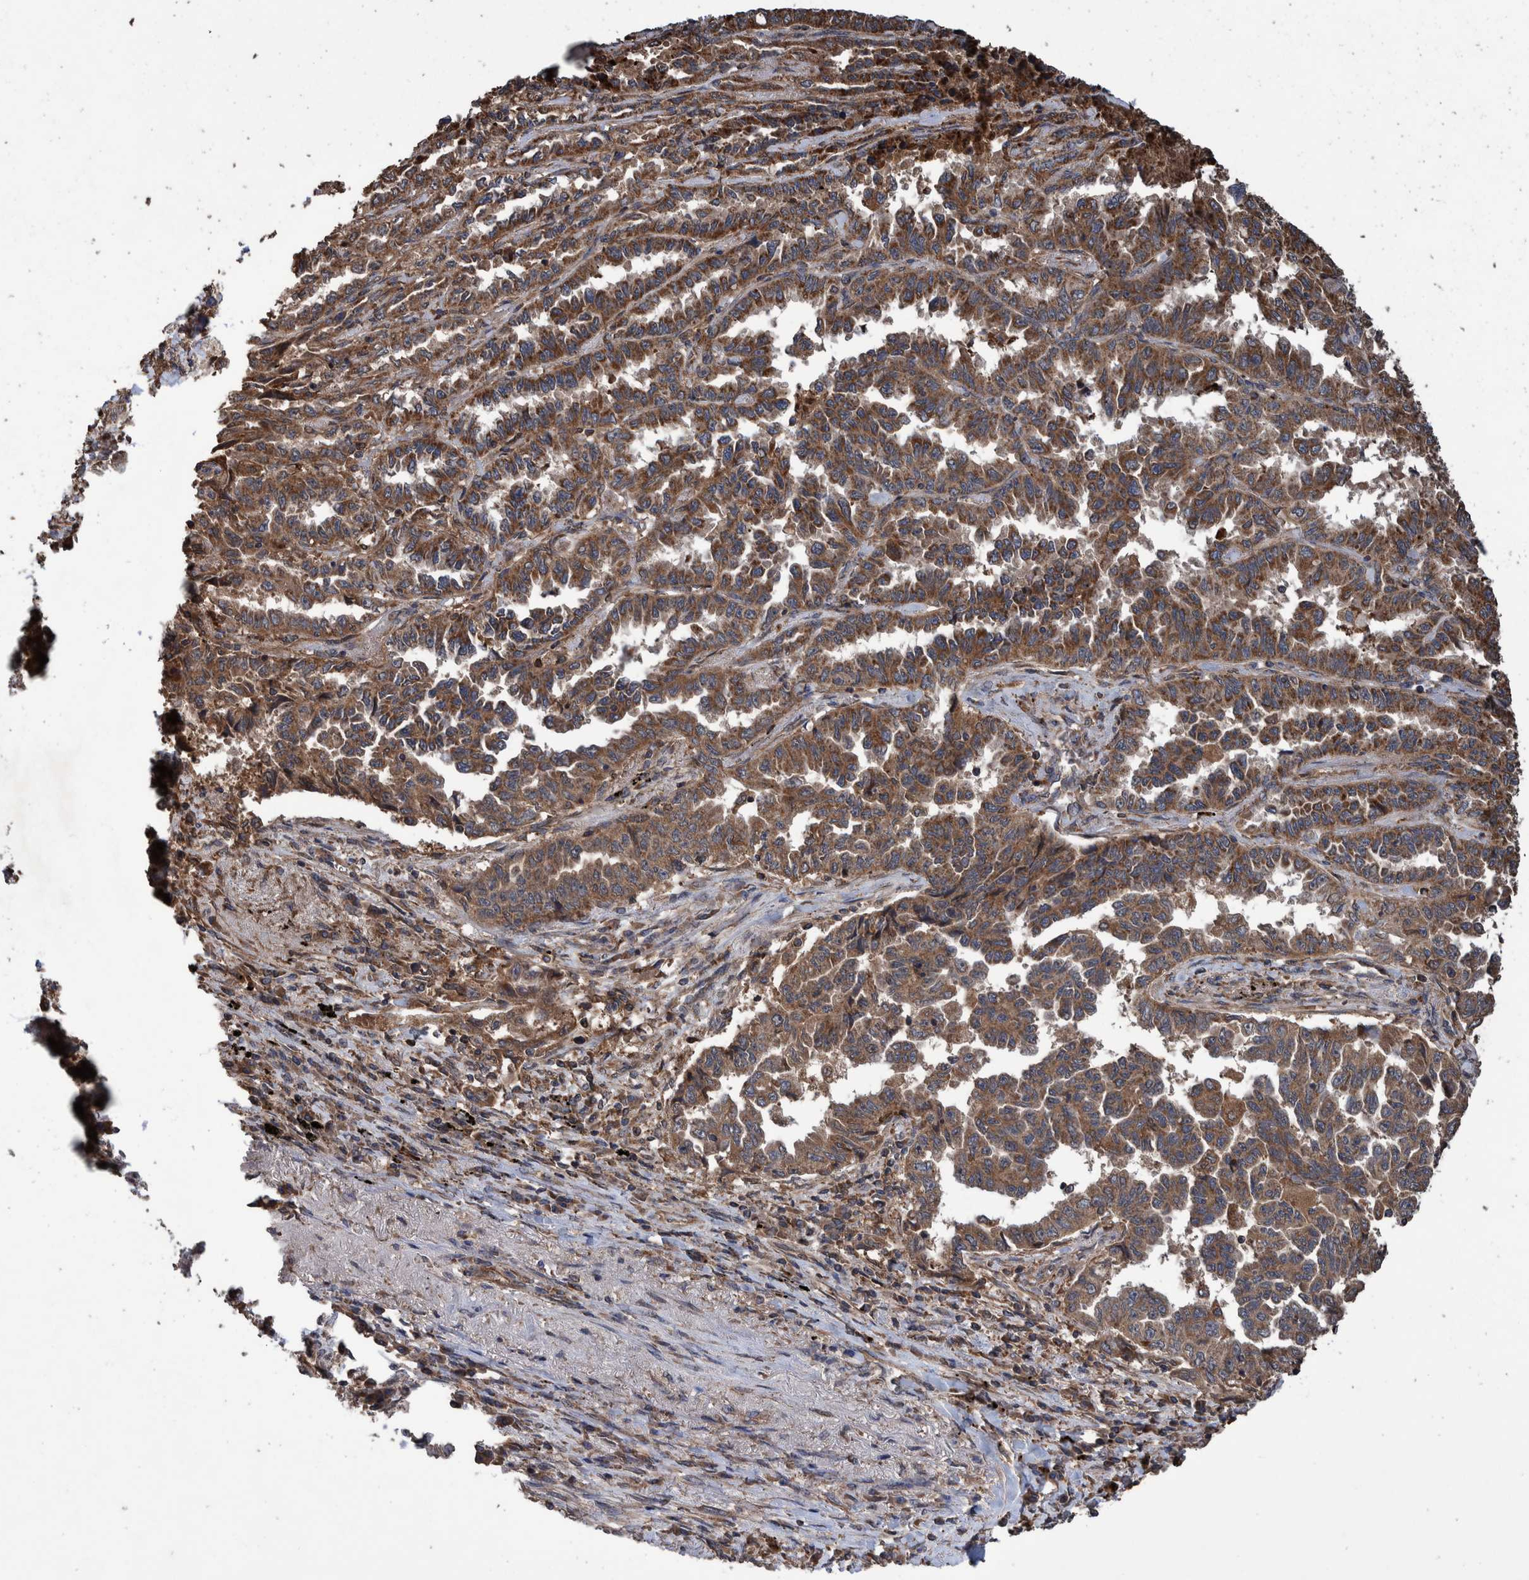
{"staining": {"intensity": "moderate", "quantity": ">75%", "location": "cytoplasmic/membranous"}, "tissue": "lung cancer", "cell_type": "Tumor cells", "image_type": "cancer", "snomed": [{"axis": "morphology", "description": "Adenocarcinoma, NOS"}, {"axis": "topography", "description": "Lung"}], "caption": "Brown immunohistochemical staining in human lung adenocarcinoma demonstrates moderate cytoplasmic/membranous positivity in about >75% of tumor cells. Immunohistochemistry (ihc) stains the protein in brown and the nuclei are stained blue.", "gene": "TRIM16", "patient": {"sex": "female", "age": 51}}